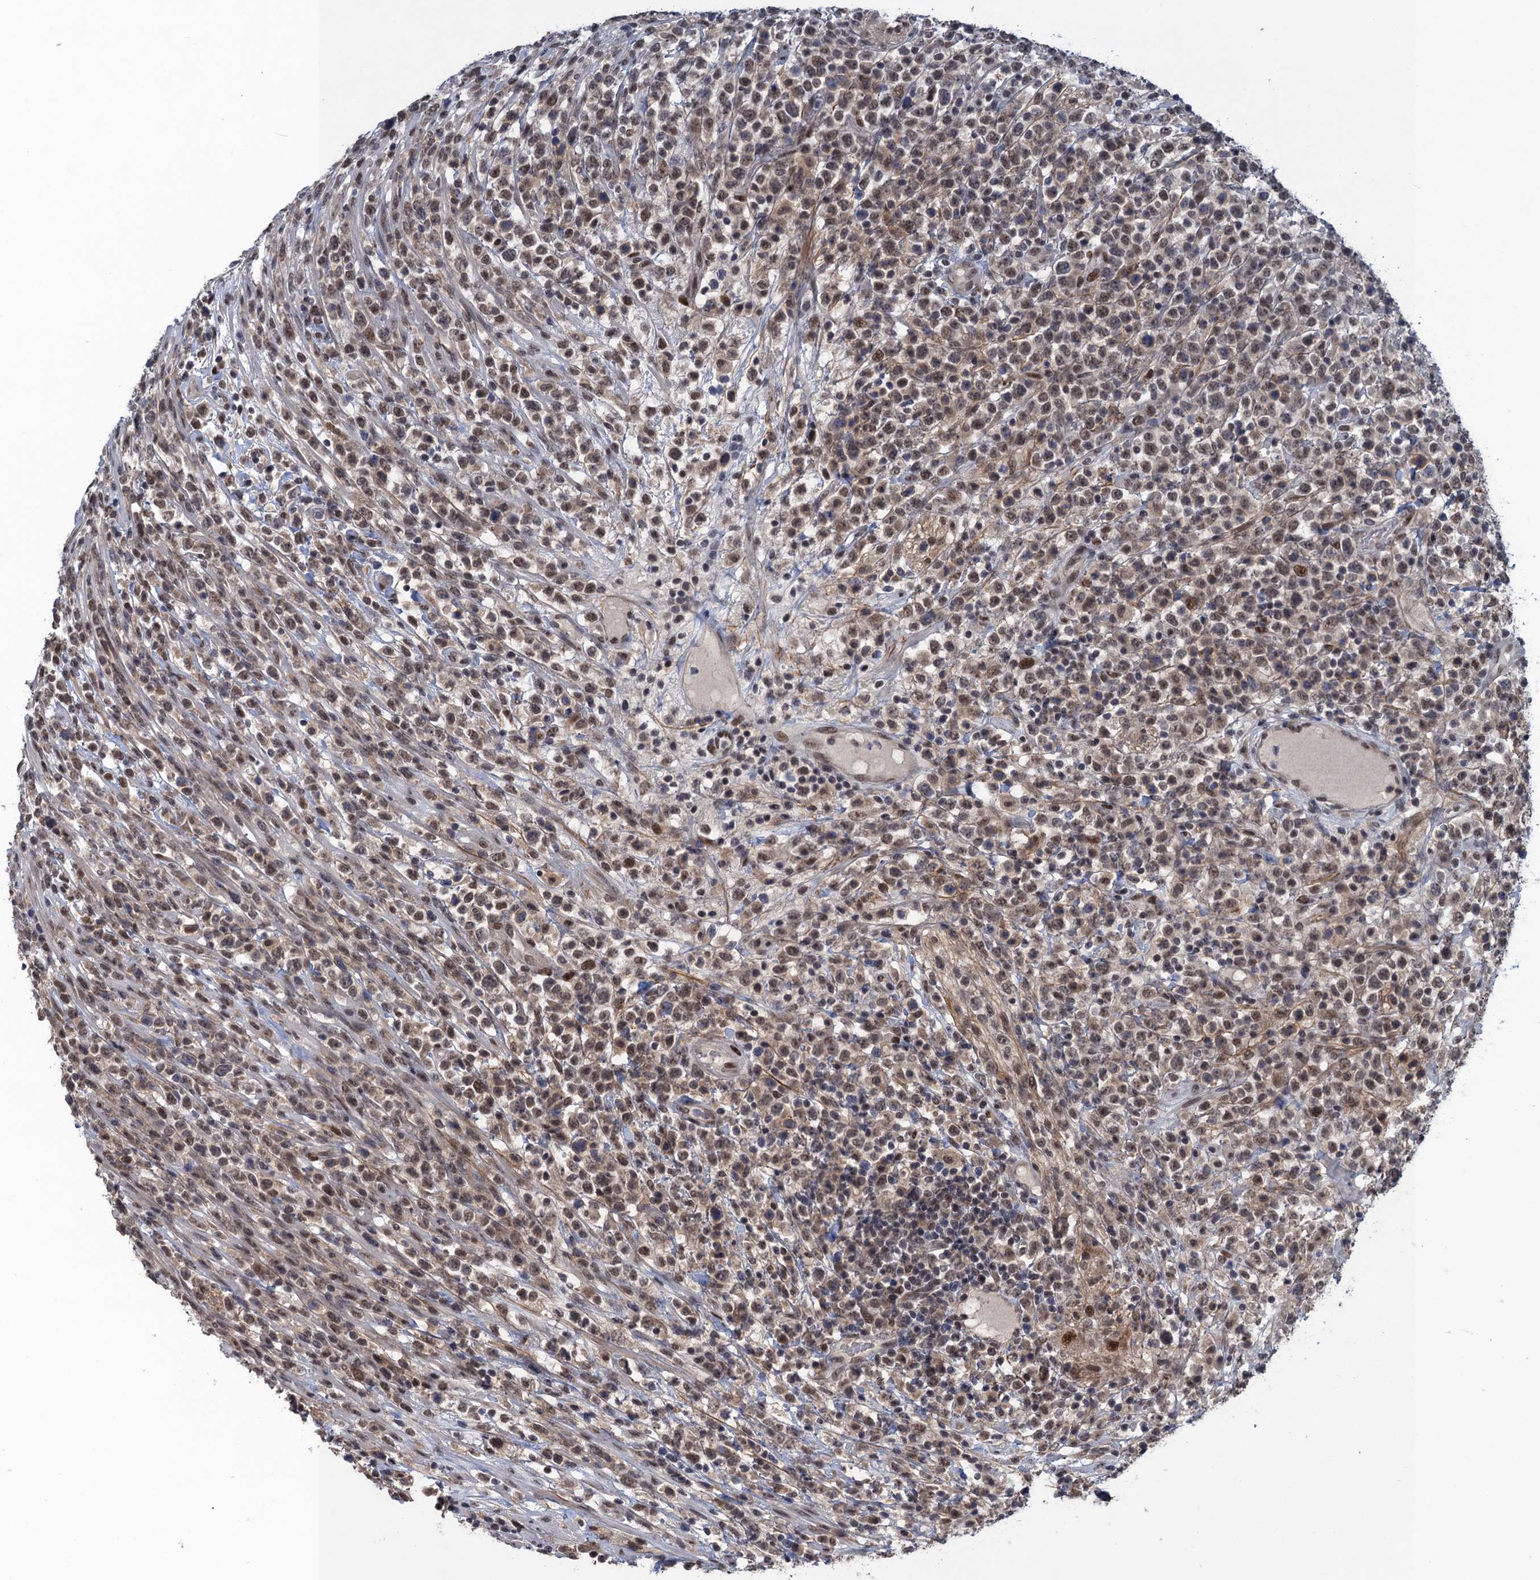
{"staining": {"intensity": "moderate", "quantity": ">75%", "location": "nuclear"}, "tissue": "lymphoma", "cell_type": "Tumor cells", "image_type": "cancer", "snomed": [{"axis": "morphology", "description": "Malignant lymphoma, non-Hodgkin's type, High grade"}, {"axis": "topography", "description": "Colon"}], "caption": "Malignant lymphoma, non-Hodgkin's type (high-grade) was stained to show a protein in brown. There is medium levels of moderate nuclear expression in about >75% of tumor cells. The protein of interest is shown in brown color, while the nuclei are stained blue.", "gene": "SAE1", "patient": {"sex": "female", "age": 53}}